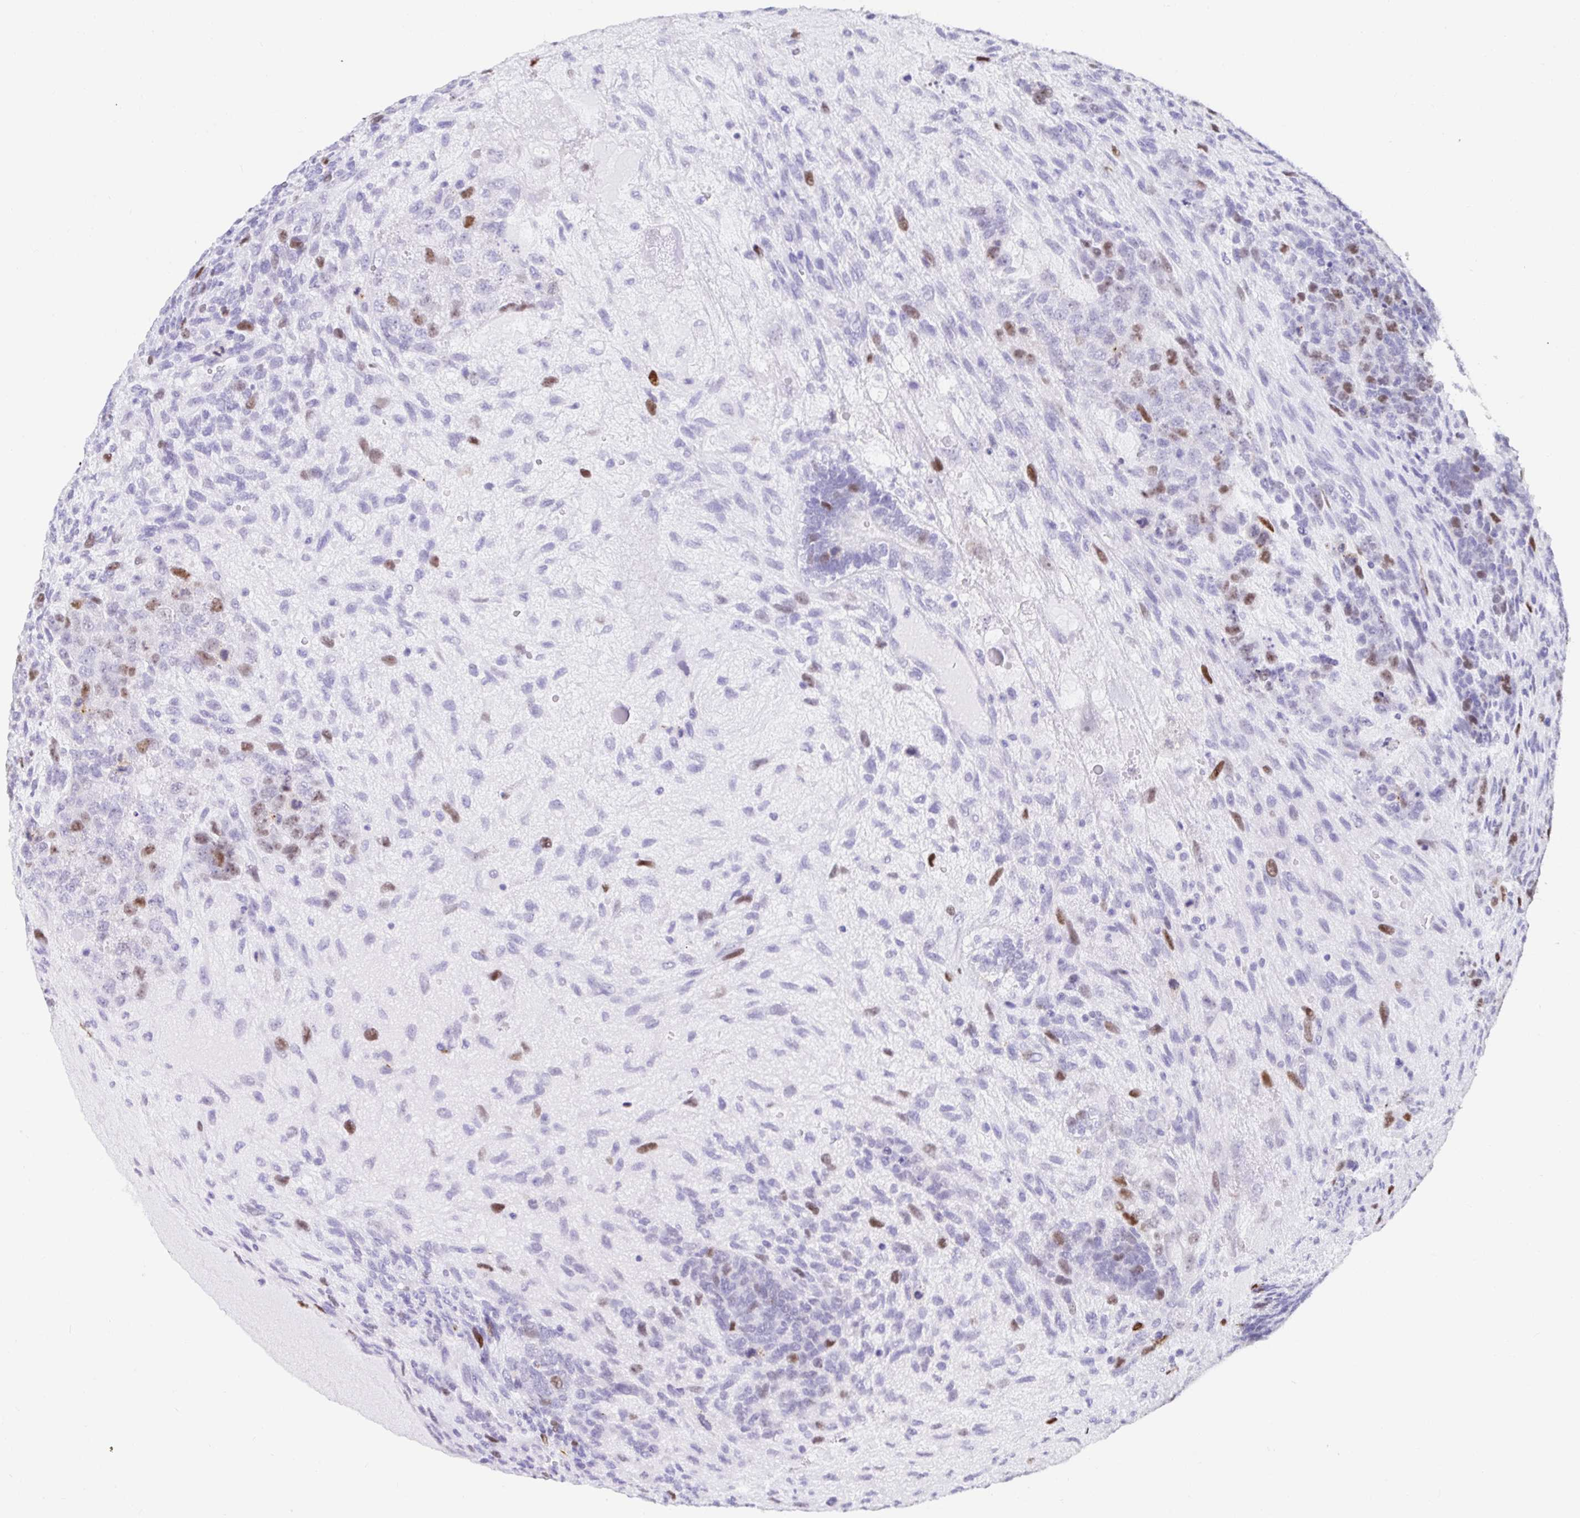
{"staining": {"intensity": "moderate", "quantity": "<25%", "location": "nuclear"}, "tissue": "testis cancer", "cell_type": "Tumor cells", "image_type": "cancer", "snomed": [{"axis": "morphology", "description": "Normal tissue, NOS"}, {"axis": "morphology", "description": "Carcinoma, Embryonal, NOS"}, {"axis": "topography", "description": "Testis"}, {"axis": "topography", "description": "Epididymis"}], "caption": "Brown immunohistochemical staining in human testis cancer exhibits moderate nuclear staining in approximately <25% of tumor cells.", "gene": "ANLN", "patient": {"sex": "male", "age": 23}}